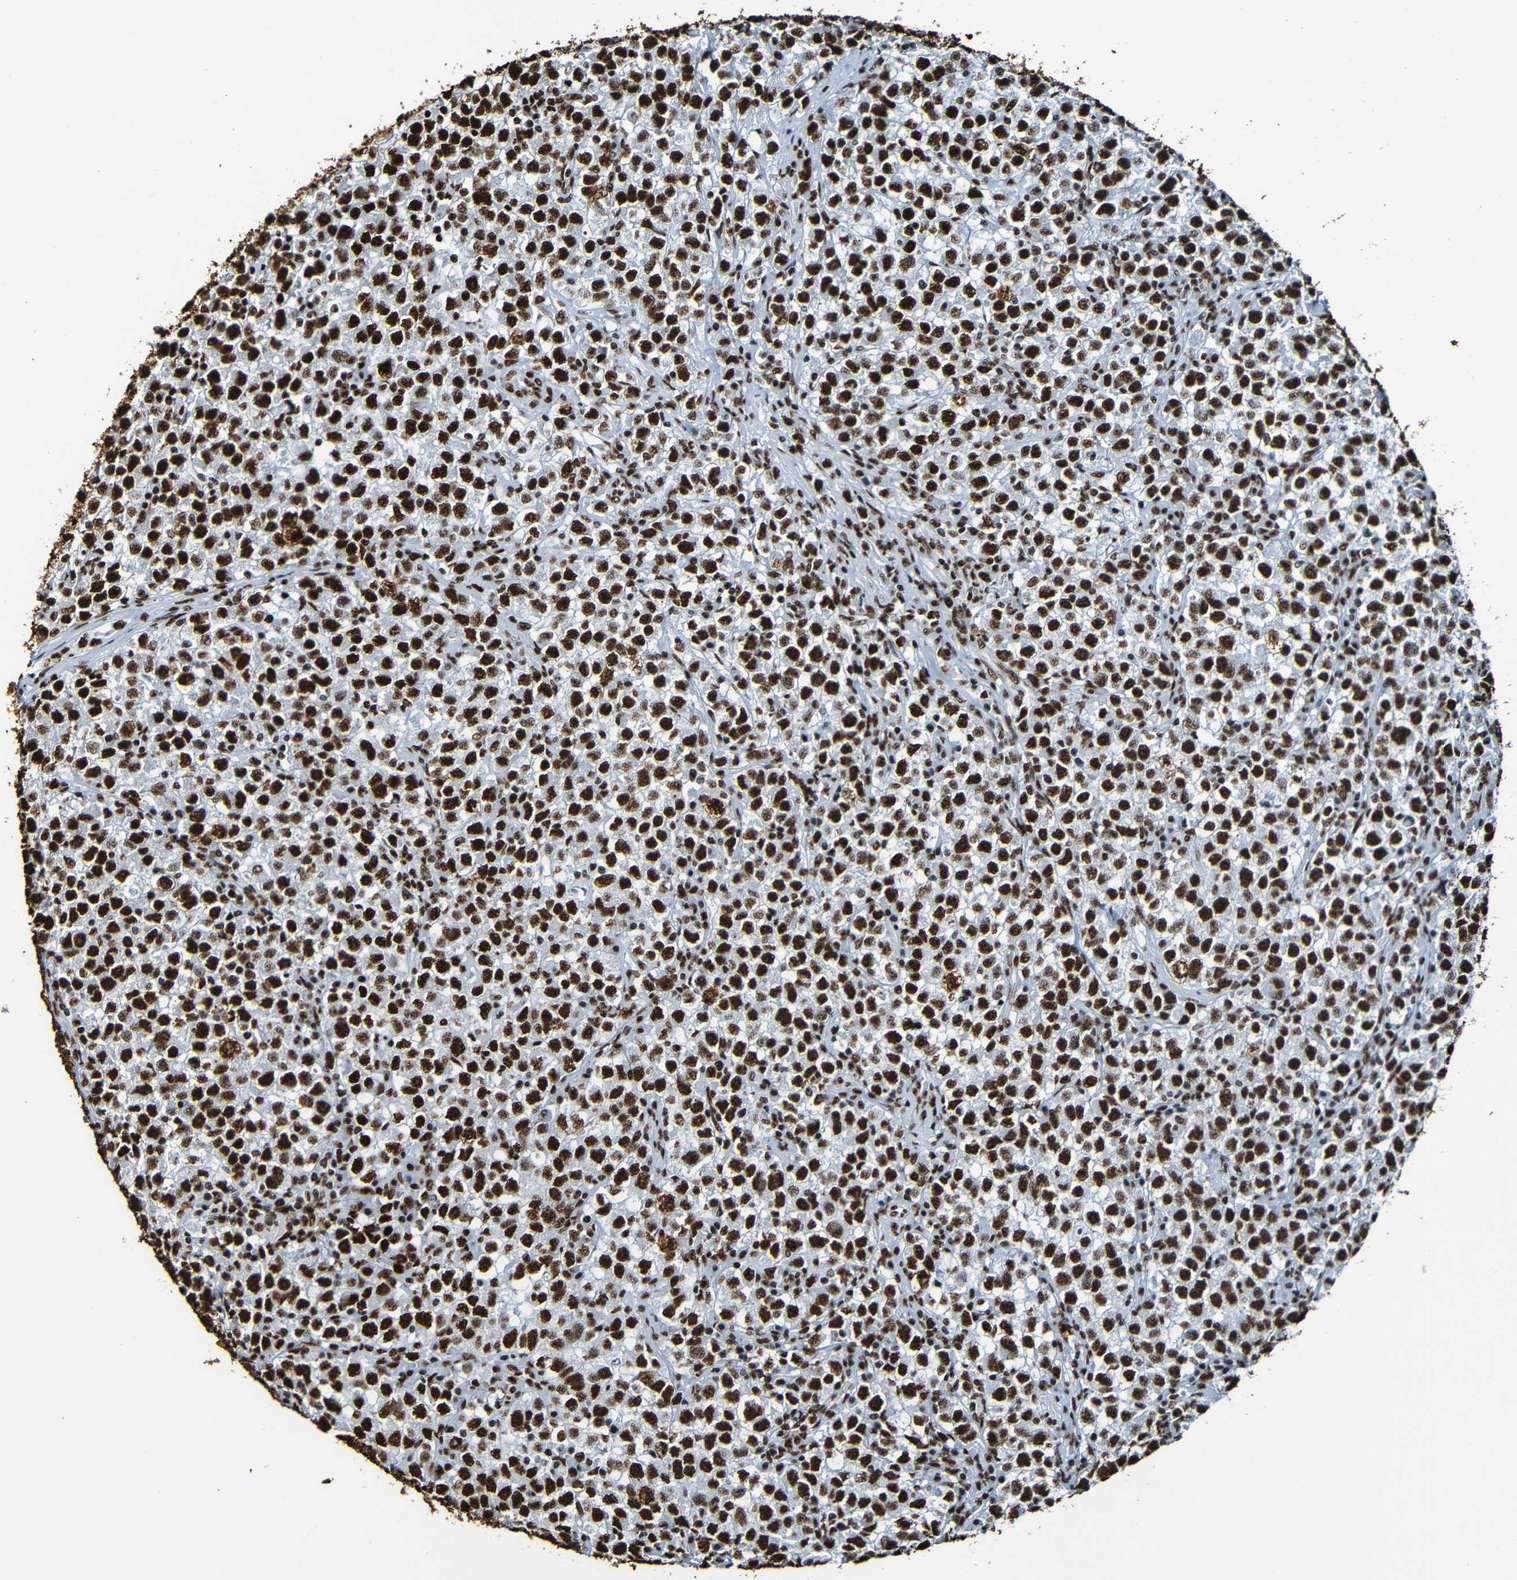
{"staining": {"intensity": "strong", "quantity": ">75%", "location": "nuclear"}, "tissue": "testis cancer", "cell_type": "Tumor cells", "image_type": "cancer", "snomed": [{"axis": "morphology", "description": "Seminoma, NOS"}, {"axis": "topography", "description": "Testis"}], "caption": "A brown stain highlights strong nuclear positivity of a protein in human testis cancer tumor cells.", "gene": "SRSF3", "patient": {"sex": "male", "age": 22}}